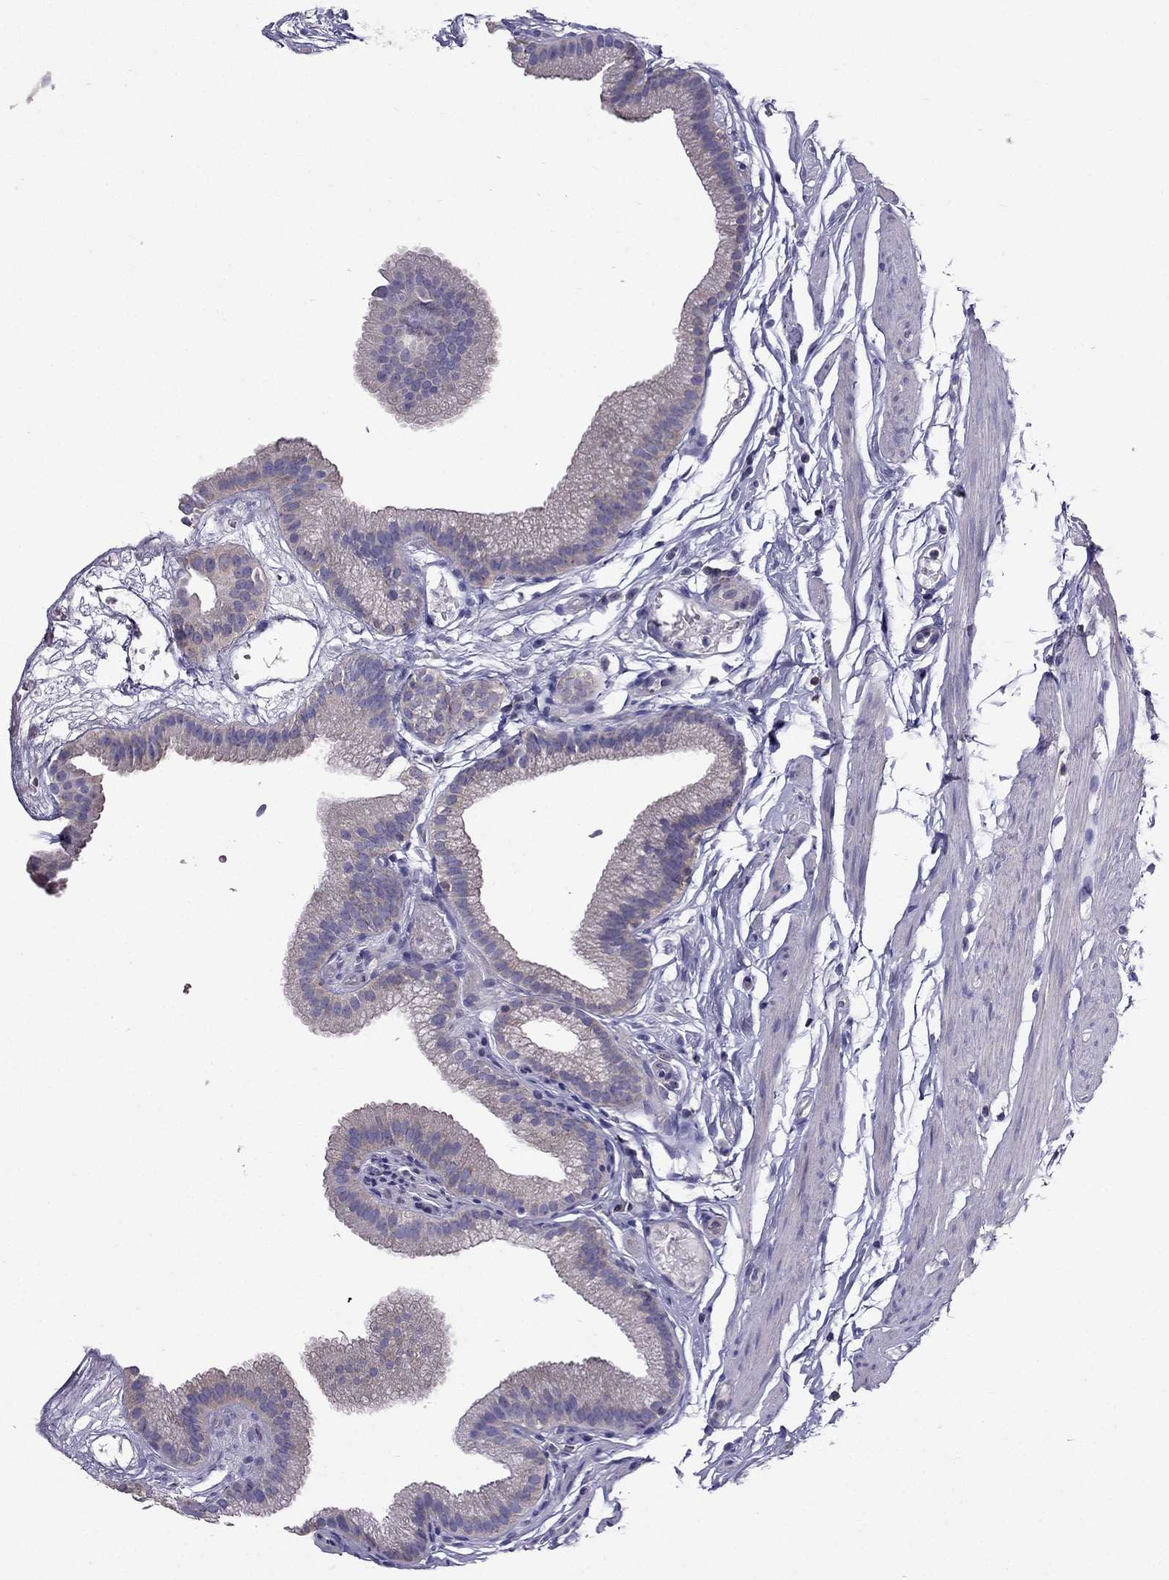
{"staining": {"intensity": "negative", "quantity": "none", "location": "none"}, "tissue": "gallbladder", "cell_type": "Glandular cells", "image_type": "normal", "snomed": [{"axis": "morphology", "description": "Normal tissue, NOS"}, {"axis": "topography", "description": "Gallbladder"}], "caption": "Immunohistochemistry (IHC) of unremarkable human gallbladder demonstrates no staining in glandular cells.", "gene": "AAK1", "patient": {"sex": "female", "age": 45}}